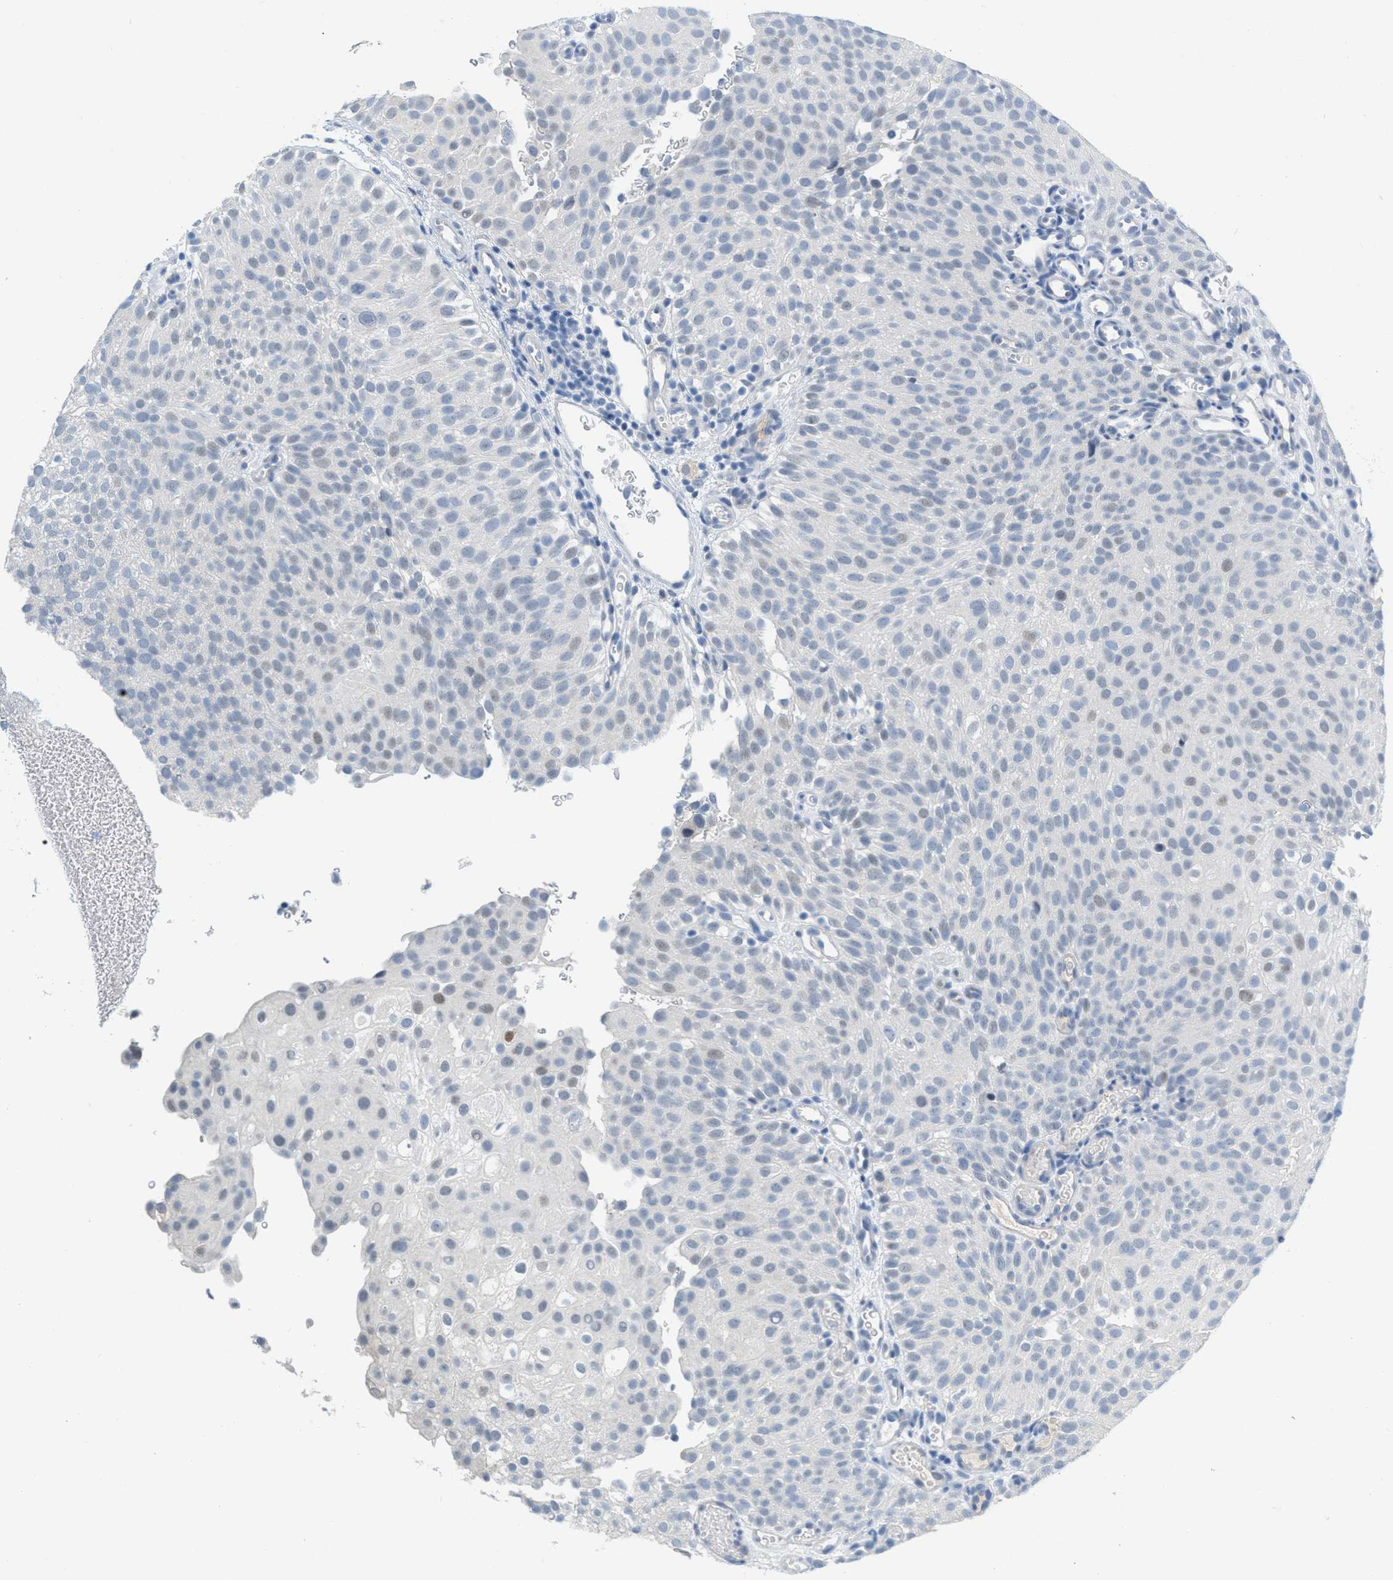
{"staining": {"intensity": "weak", "quantity": "<25%", "location": "nuclear"}, "tissue": "urothelial cancer", "cell_type": "Tumor cells", "image_type": "cancer", "snomed": [{"axis": "morphology", "description": "Urothelial carcinoma, Low grade"}, {"axis": "topography", "description": "Urinary bladder"}], "caption": "High power microscopy micrograph of an immunohistochemistry image of urothelial cancer, revealing no significant positivity in tumor cells.", "gene": "HSF2", "patient": {"sex": "male", "age": 78}}